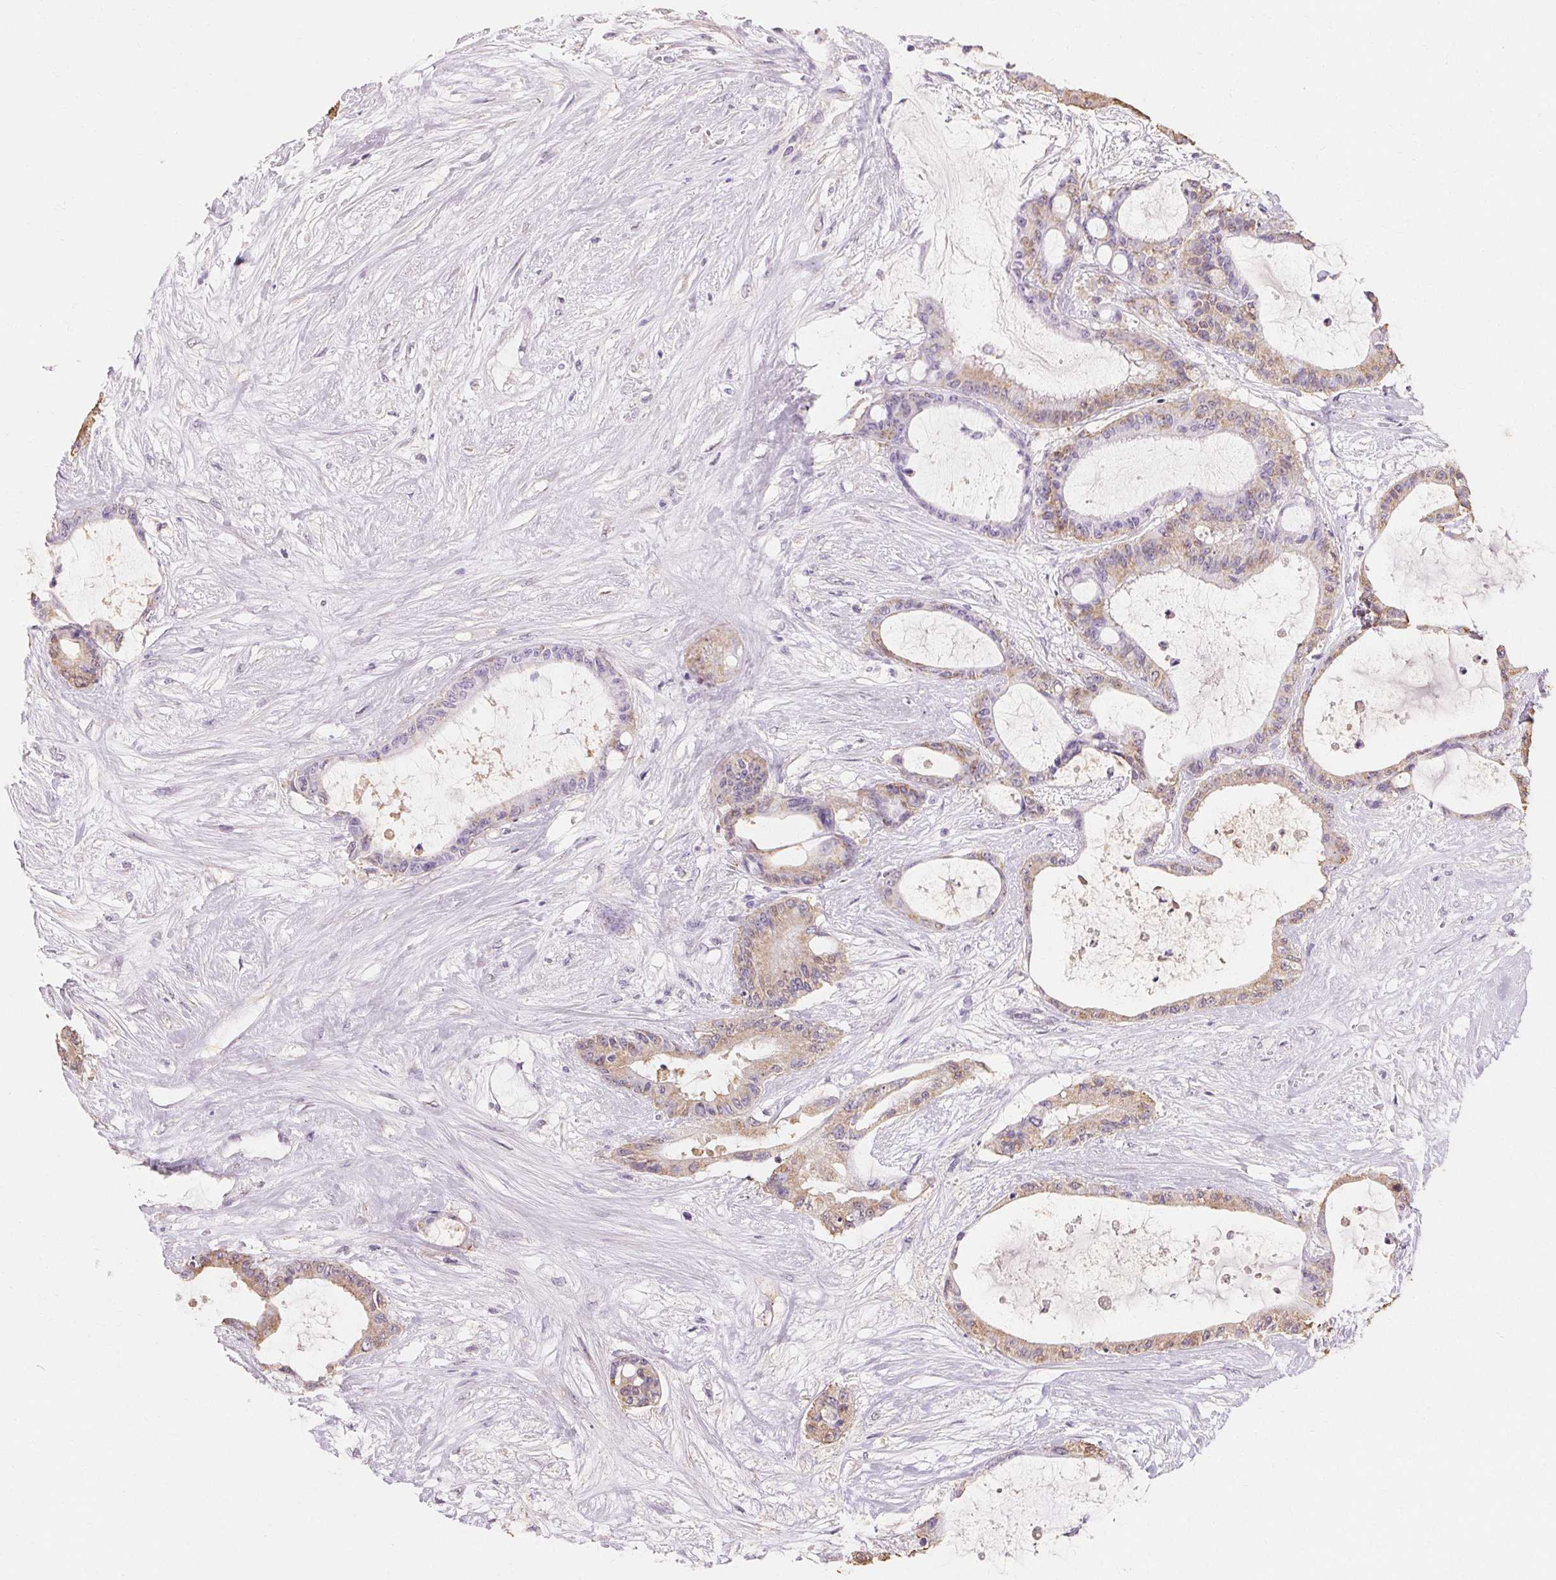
{"staining": {"intensity": "weak", "quantity": ">75%", "location": "cytoplasmic/membranous"}, "tissue": "liver cancer", "cell_type": "Tumor cells", "image_type": "cancer", "snomed": [{"axis": "morphology", "description": "Normal tissue, NOS"}, {"axis": "morphology", "description": "Cholangiocarcinoma"}, {"axis": "topography", "description": "Liver"}, {"axis": "topography", "description": "Peripheral nerve tissue"}], "caption": "An immunohistochemistry (IHC) histopathology image of tumor tissue is shown. Protein staining in brown highlights weak cytoplasmic/membranous positivity in liver cancer within tumor cells.", "gene": "MAP7D2", "patient": {"sex": "female", "age": 73}}